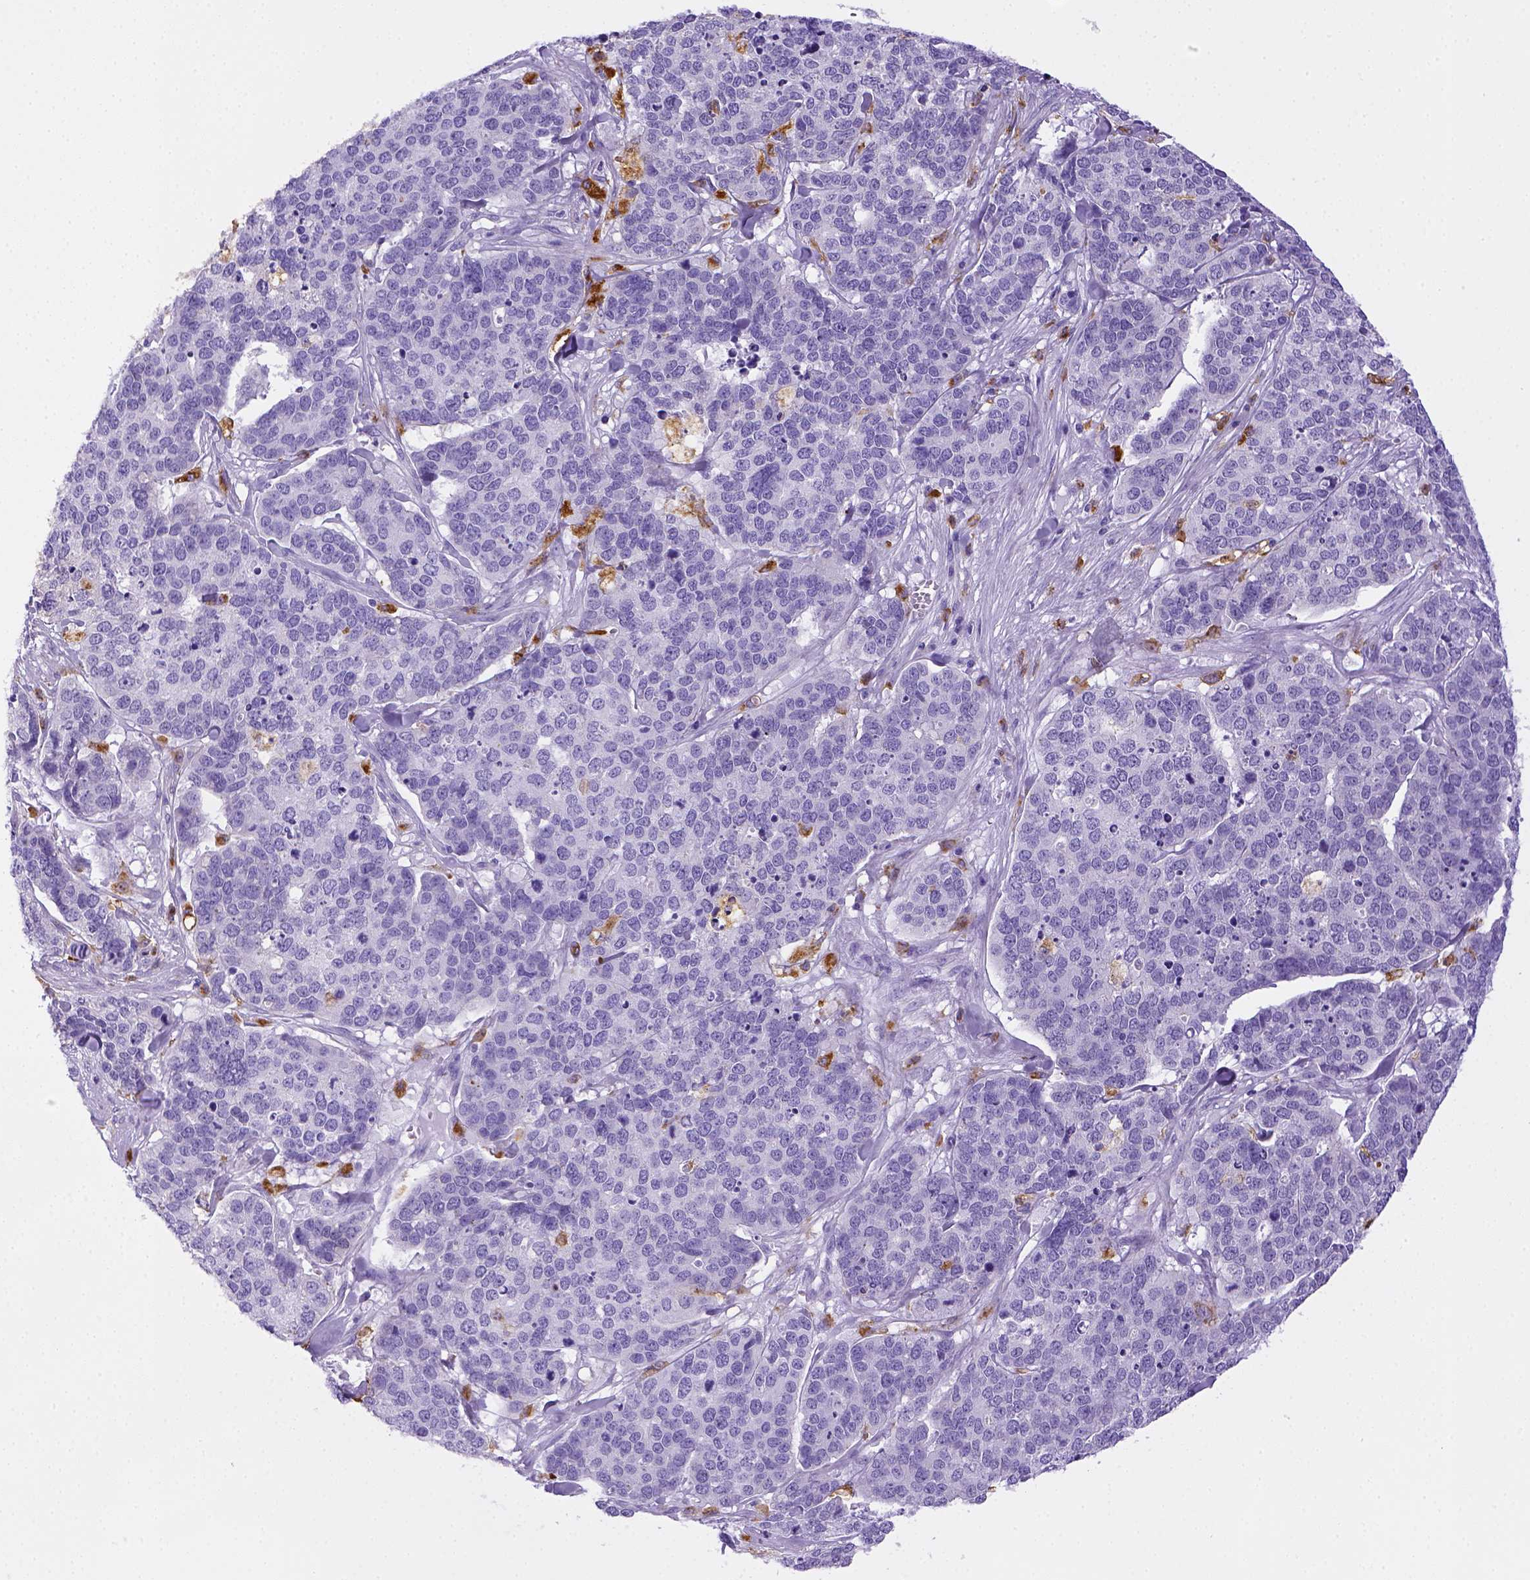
{"staining": {"intensity": "negative", "quantity": "none", "location": "none"}, "tissue": "ovarian cancer", "cell_type": "Tumor cells", "image_type": "cancer", "snomed": [{"axis": "morphology", "description": "Carcinoma, endometroid"}, {"axis": "topography", "description": "Ovary"}], "caption": "This is a image of immunohistochemistry (IHC) staining of ovarian cancer, which shows no staining in tumor cells.", "gene": "CD68", "patient": {"sex": "female", "age": 65}}